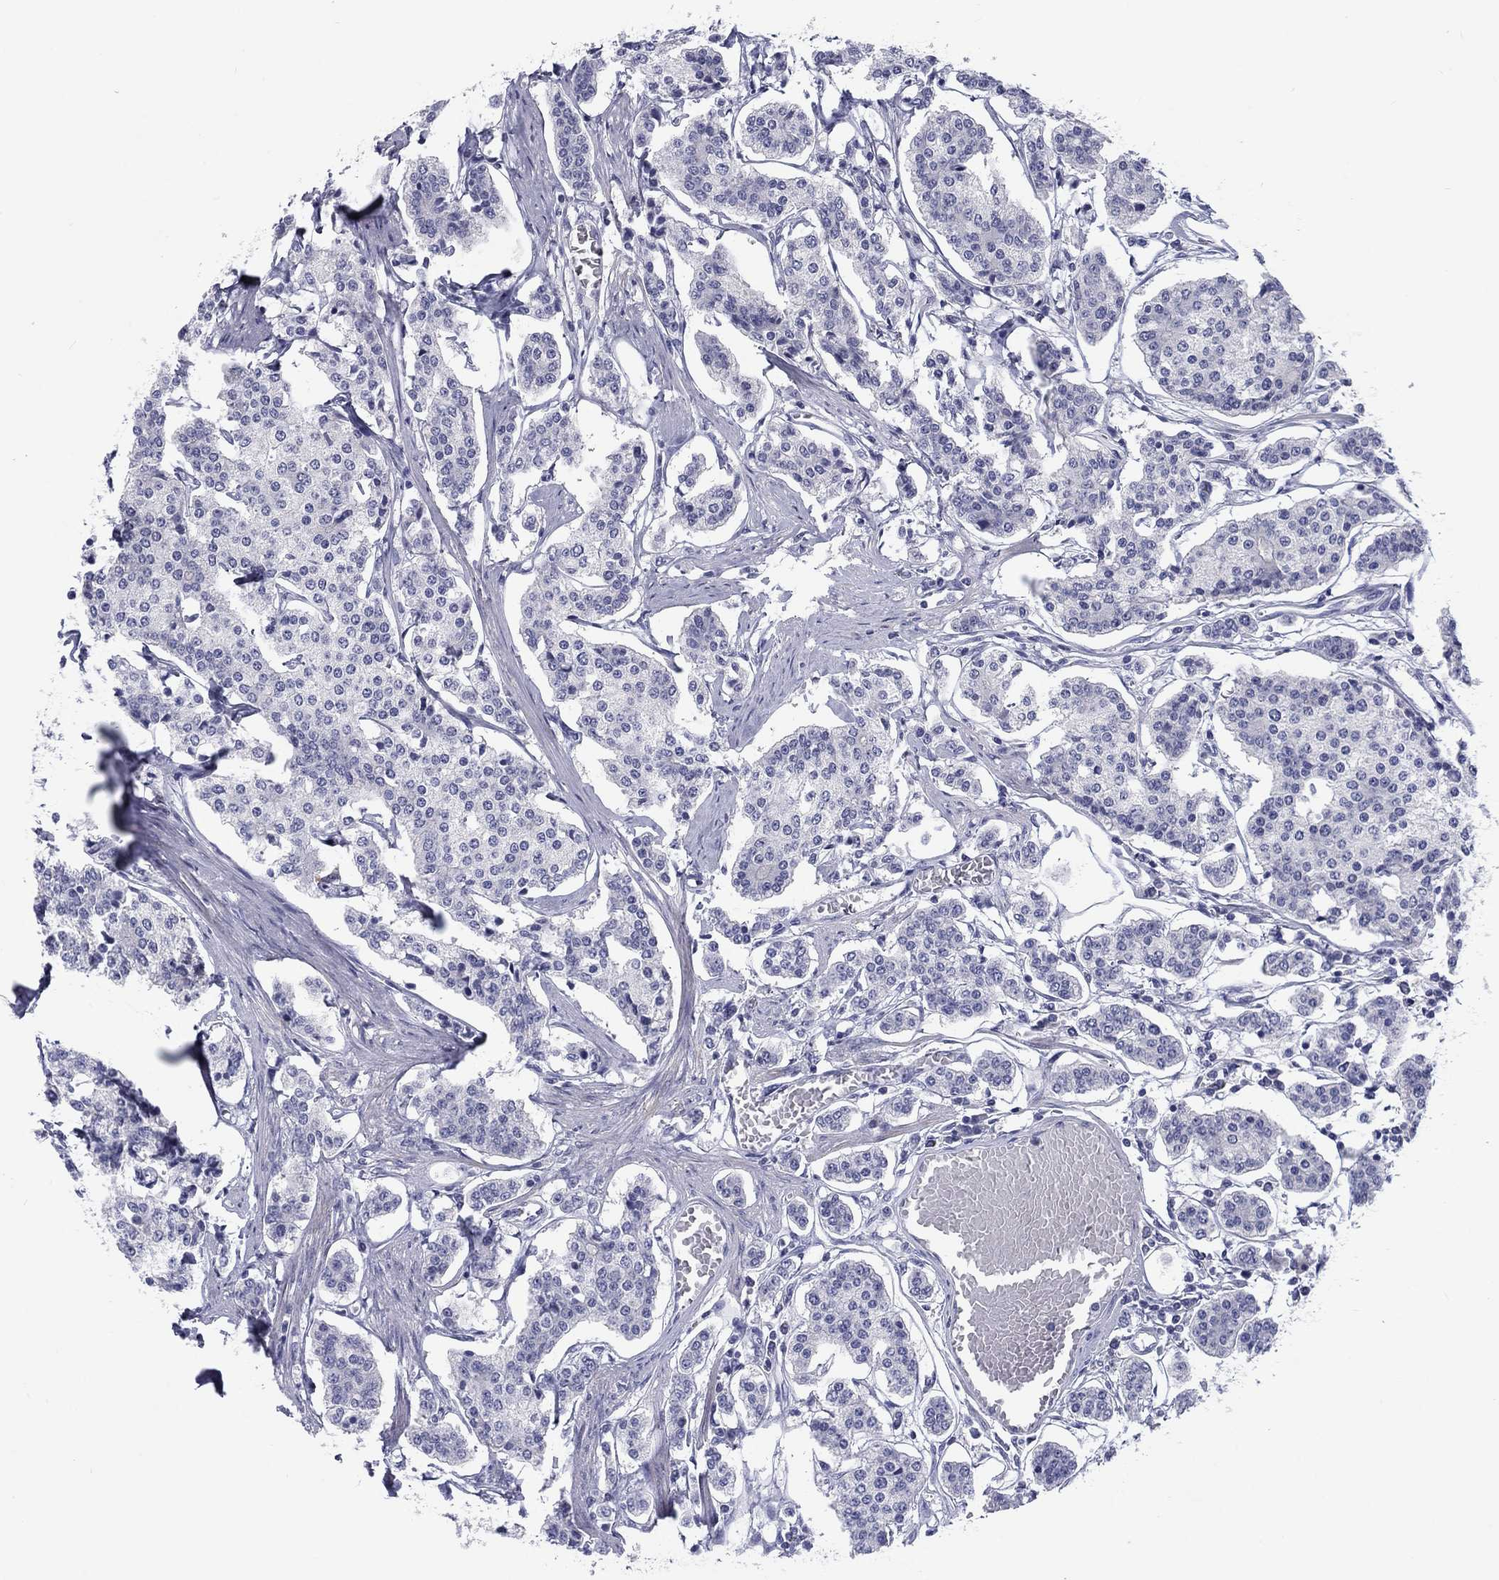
{"staining": {"intensity": "negative", "quantity": "none", "location": "none"}, "tissue": "carcinoid", "cell_type": "Tumor cells", "image_type": "cancer", "snomed": [{"axis": "morphology", "description": "Carcinoid, malignant, NOS"}, {"axis": "topography", "description": "Small intestine"}], "caption": "Tumor cells show no significant protein staining in carcinoid (malignant).", "gene": "CACNA1A", "patient": {"sex": "female", "age": 65}}